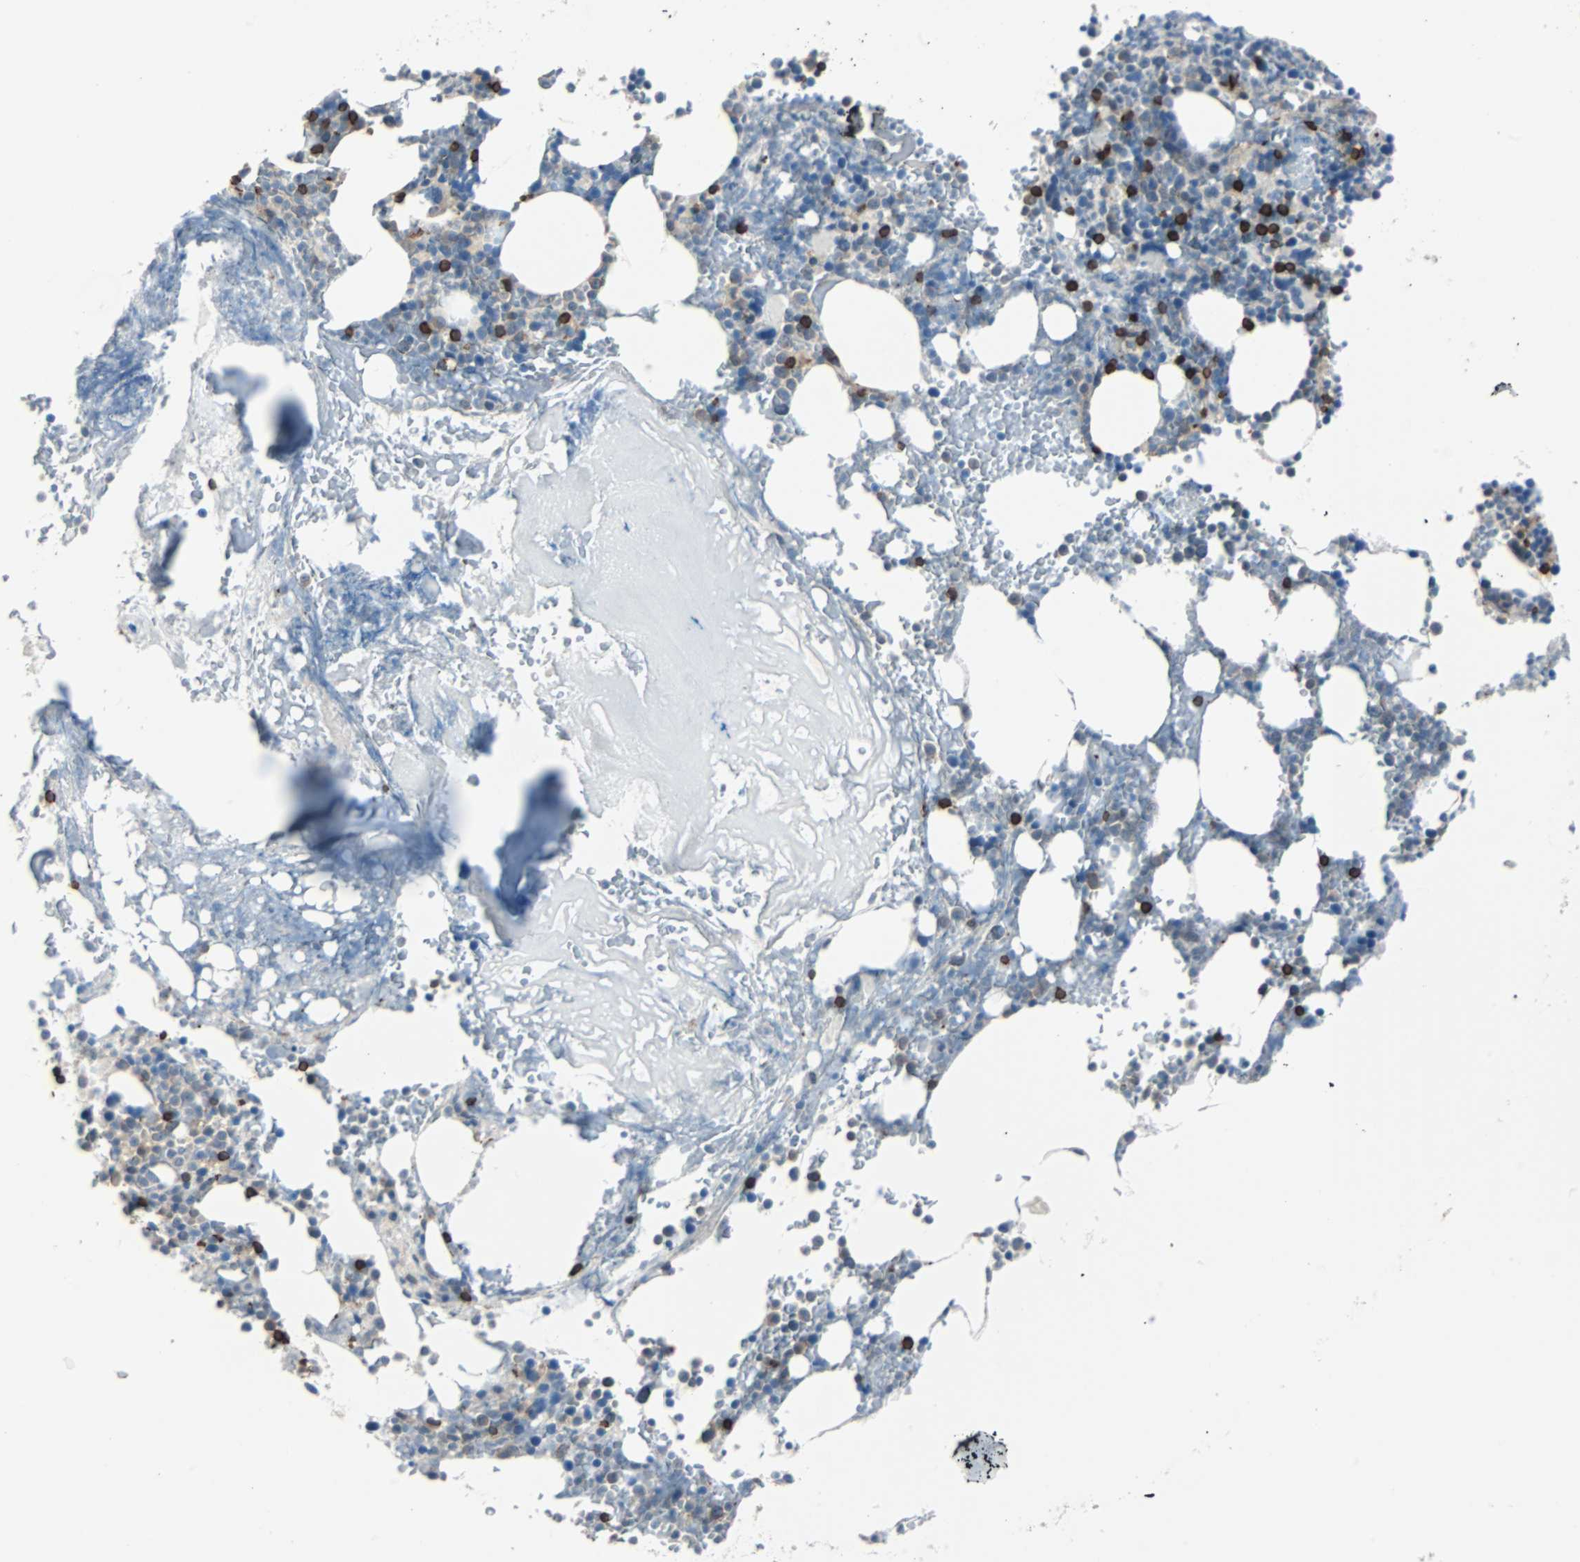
{"staining": {"intensity": "strong", "quantity": "<25%", "location": "cytoplasmic/membranous,nuclear"}, "tissue": "bone marrow", "cell_type": "Hematopoietic cells", "image_type": "normal", "snomed": [{"axis": "morphology", "description": "Normal tissue, NOS"}, {"axis": "topography", "description": "Bone marrow"}], "caption": "Immunohistochemistry (DAB (3,3'-diaminobenzidine)) staining of unremarkable bone marrow shows strong cytoplasmic/membranous,nuclear protein expression in about <25% of hematopoietic cells.", "gene": "SWAP70", "patient": {"sex": "female", "age": 66}}